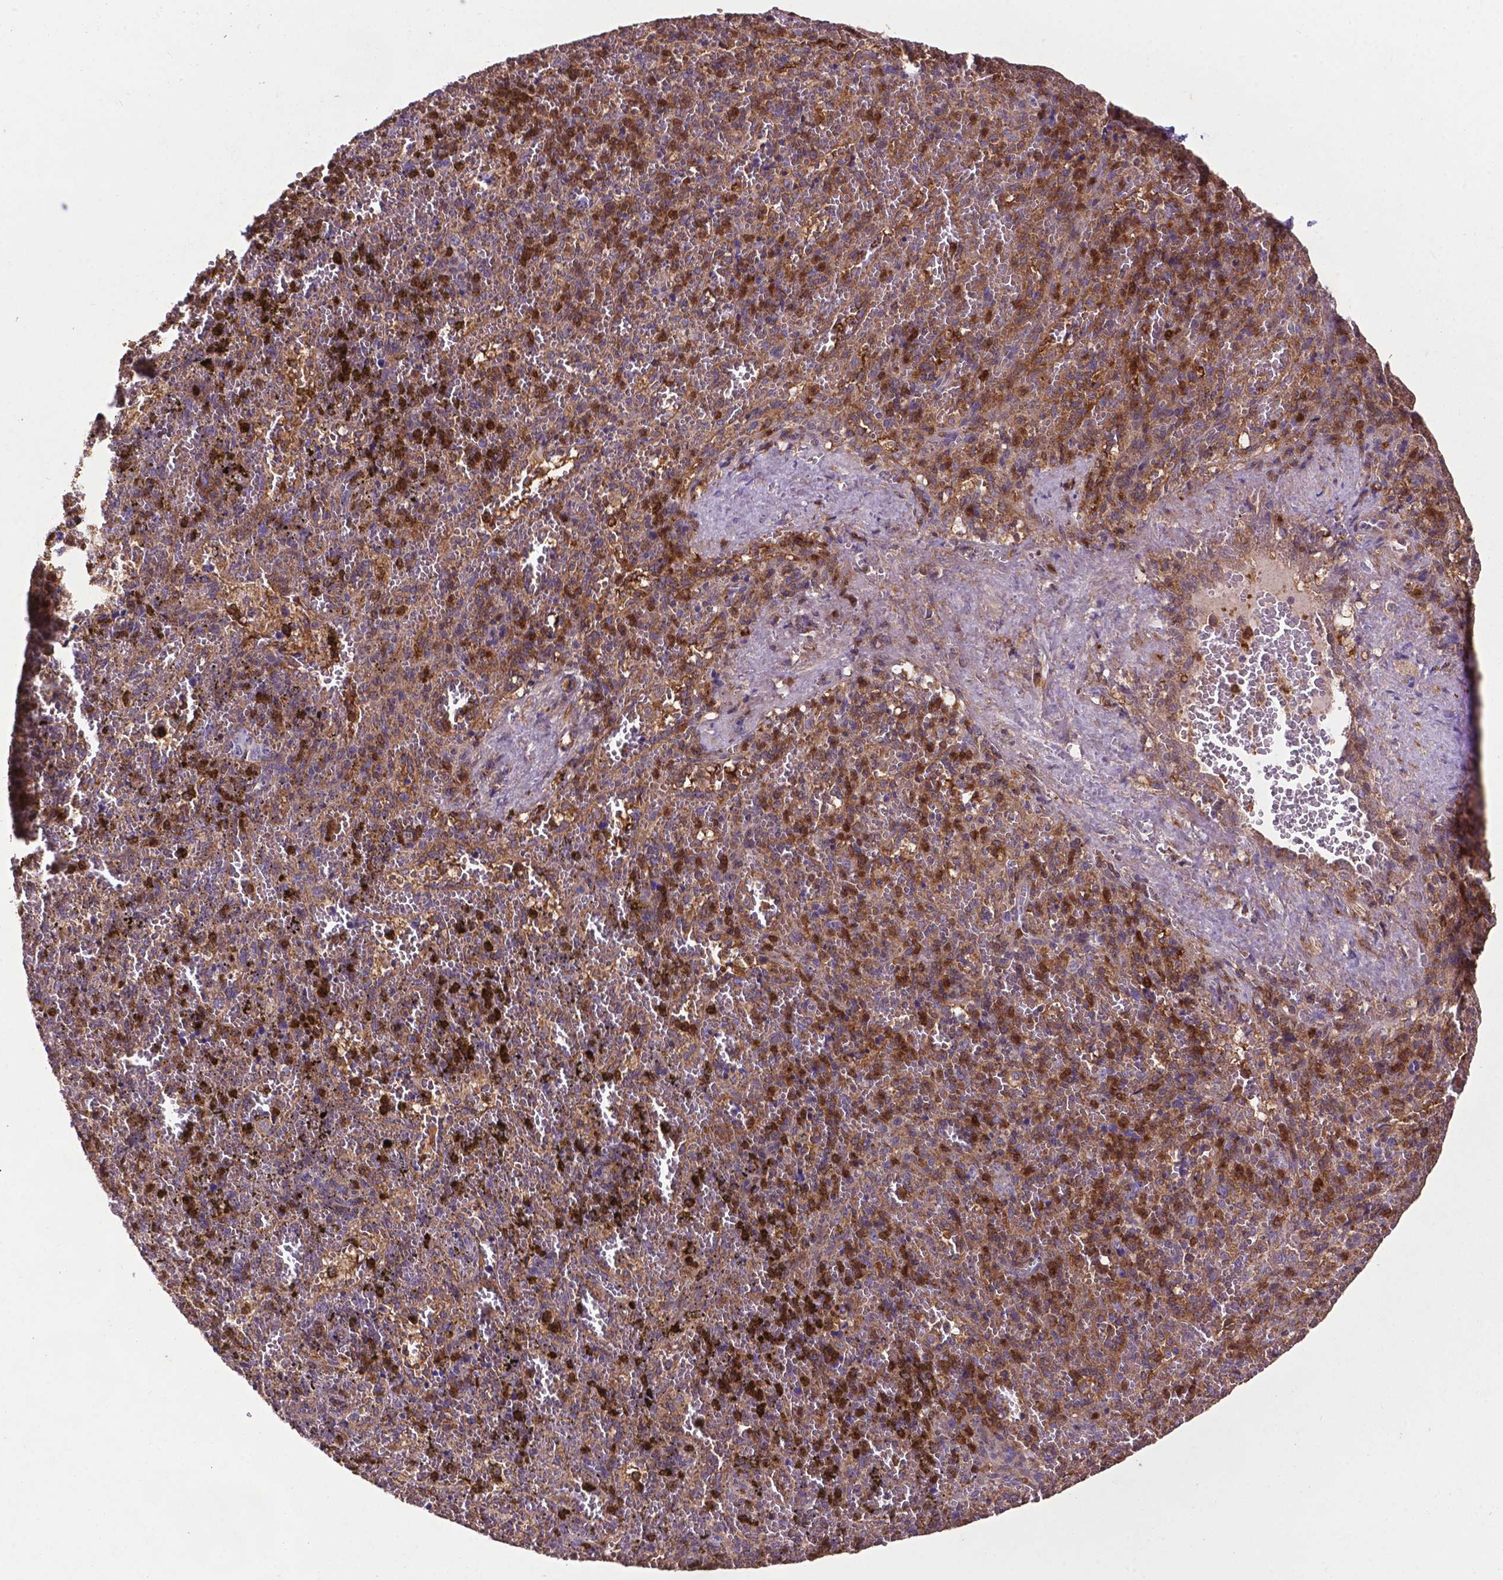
{"staining": {"intensity": "strong", "quantity": "<25%", "location": "cytoplasmic/membranous"}, "tissue": "spleen", "cell_type": "Cells in red pulp", "image_type": "normal", "snomed": [{"axis": "morphology", "description": "Normal tissue, NOS"}, {"axis": "topography", "description": "Spleen"}], "caption": "Cells in red pulp exhibit strong cytoplasmic/membranous expression in about <25% of cells in benign spleen.", "gene": "SMAD3", "patient": {"sex": "female", "age": 50}}